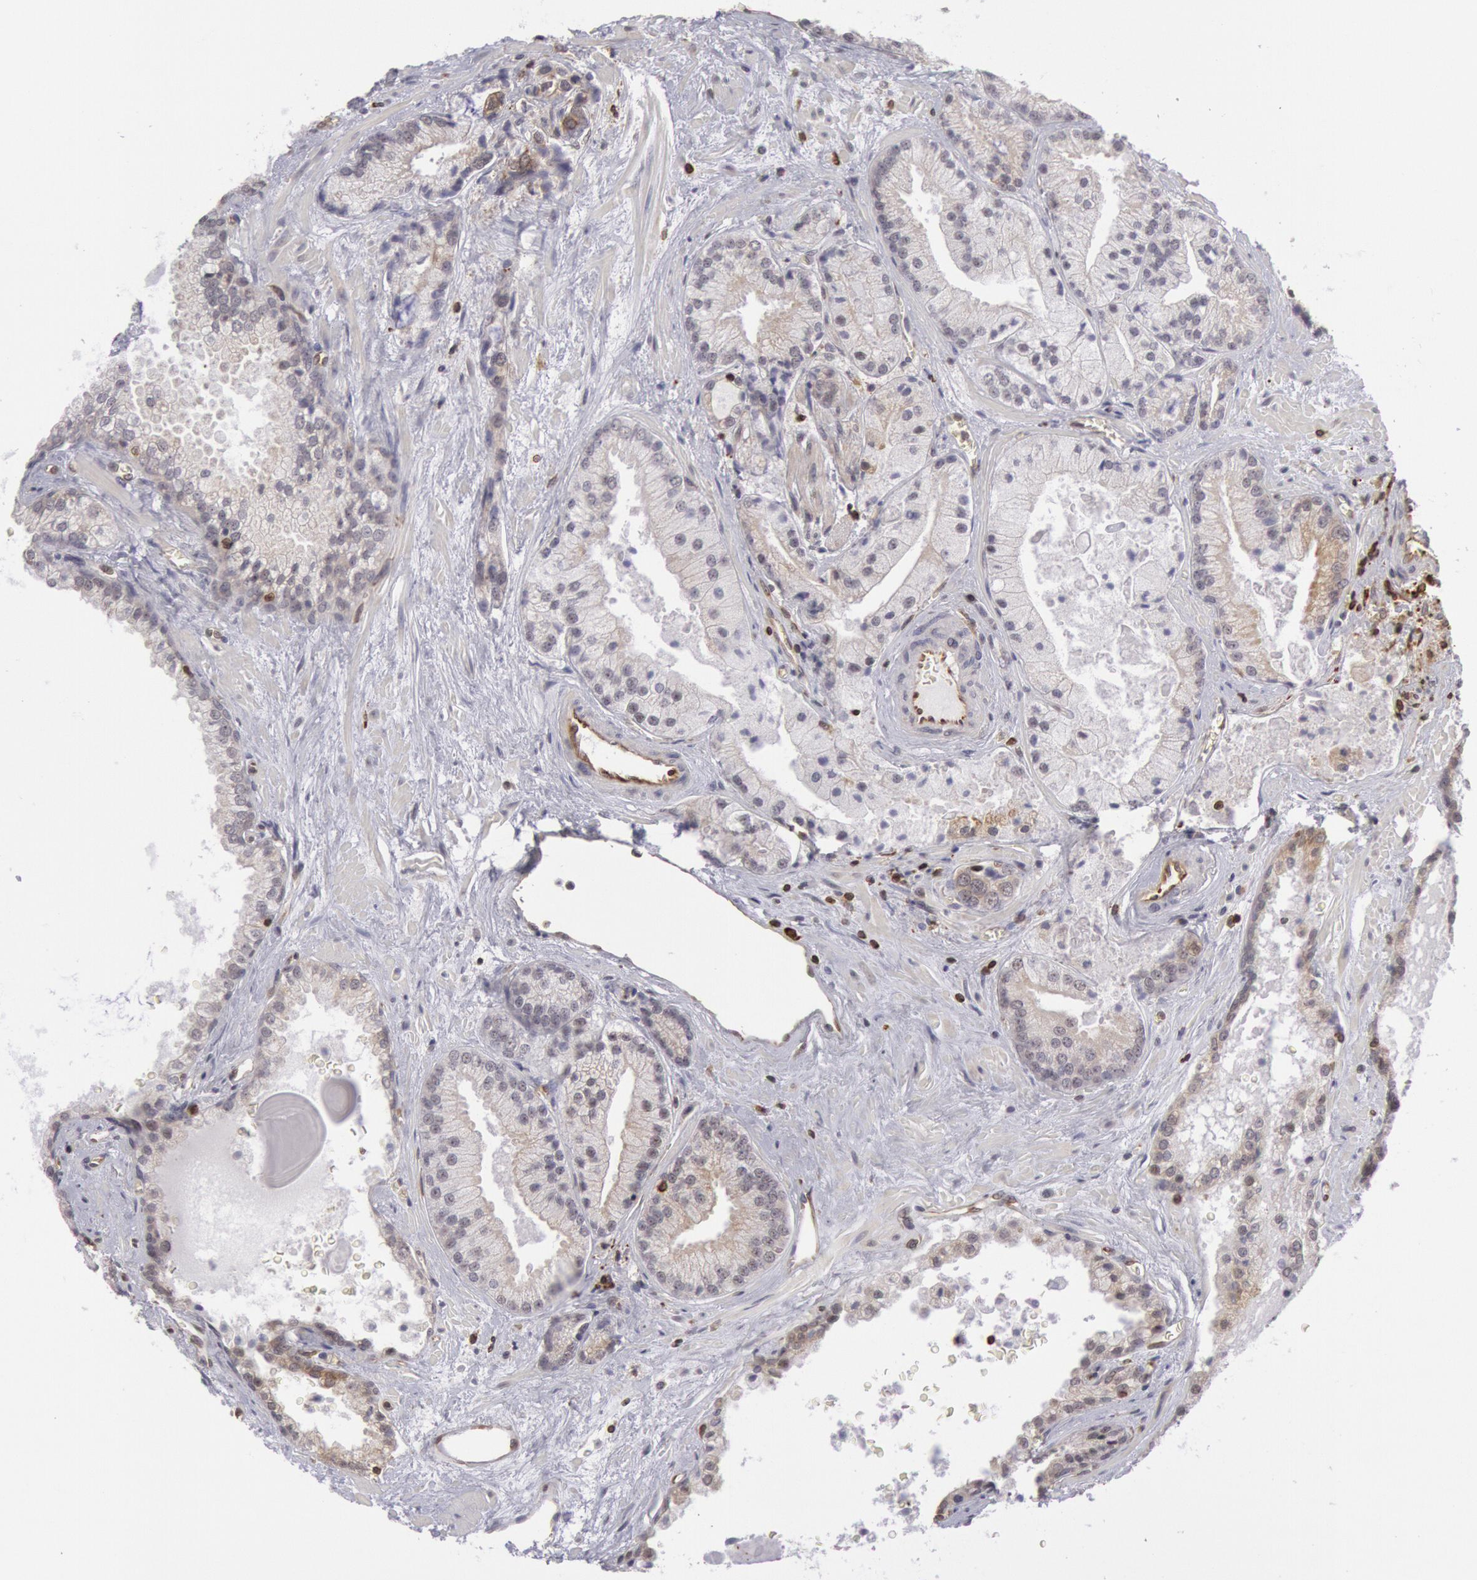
{"staining": {"intensity": "negative", "quantity": "none", "location": "none"}, "tissue": "prostate cancer", "cell_type": "Tumor cells", "image_type": "cancer", "snomed": [{"axis": "morphology", "description": "Adenocarcinoma, Medium grade"}, {"axis": "topography", "description": "Prostate"}], "caption": "Tumor cells are negative for brown protein staining in prostate cancer (medium-grade adenocarcinoma). (DAB immunohistochemistry (IHC) visualized using brightfield microscopy, high magnification).", "gene": "TAP2", "patient": {"sex": "male", "age": 70}}